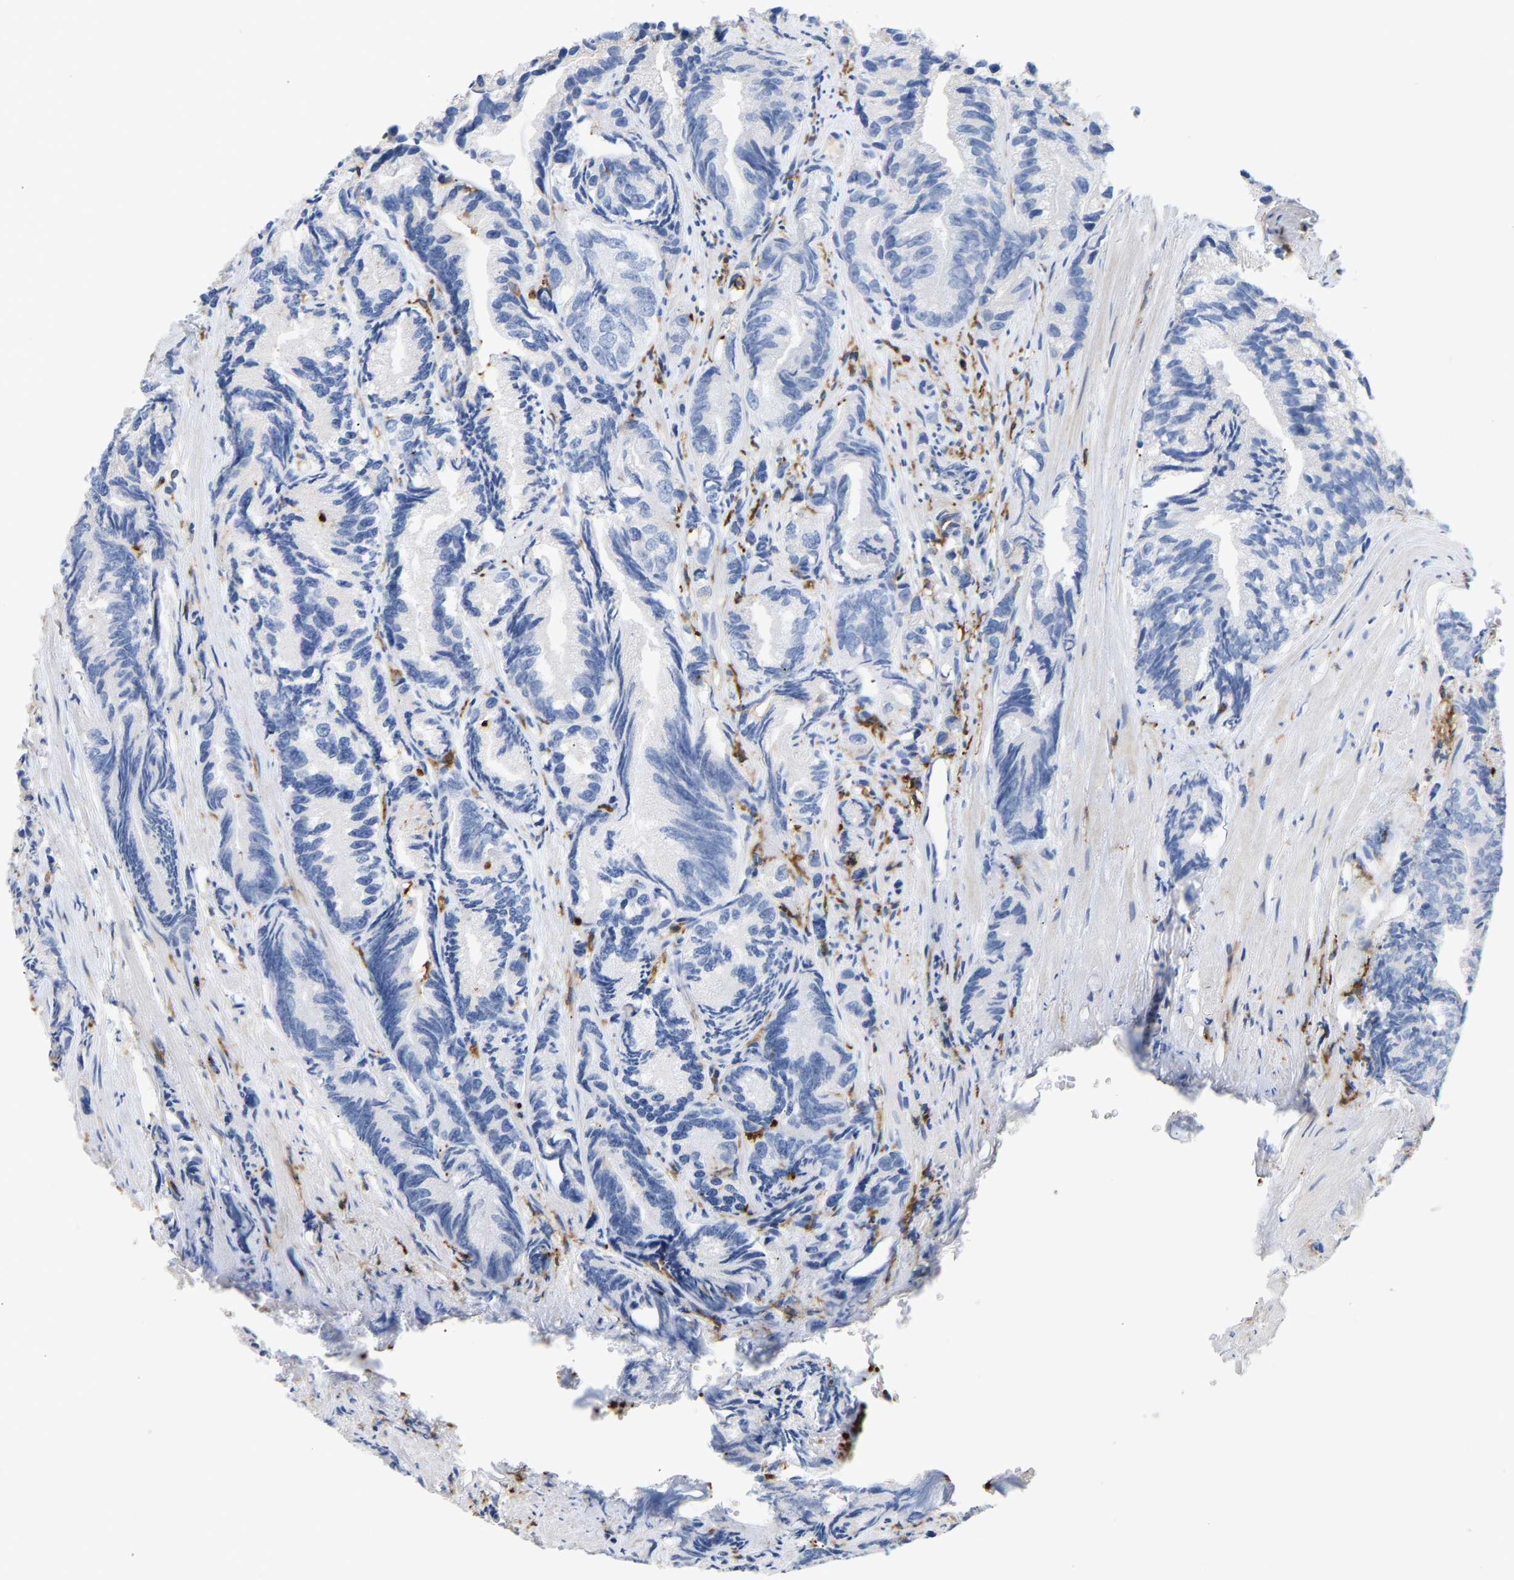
{"staining": {"intensity": "negative", "quantity": "none", "location": "none"}, "tissue": "prostate cancer", "cell_type": "Tumor cells", "image_type": "cancer", "snomed": [{"axis": "morphology", "description": "Adenocarcinoma, Low grade"}, {"axis": "topography", "description": "Prostate"}], "caption": "IHC image of neoplastic tissue: prostate cancer (low-grade adenocarcinoma) stained with DAB (3,3'-diaminobenzidine) reveals no significant protein expression in tumor cells.", "gene": "FGF18", "patient": {"sex": "male", "age": 89}}